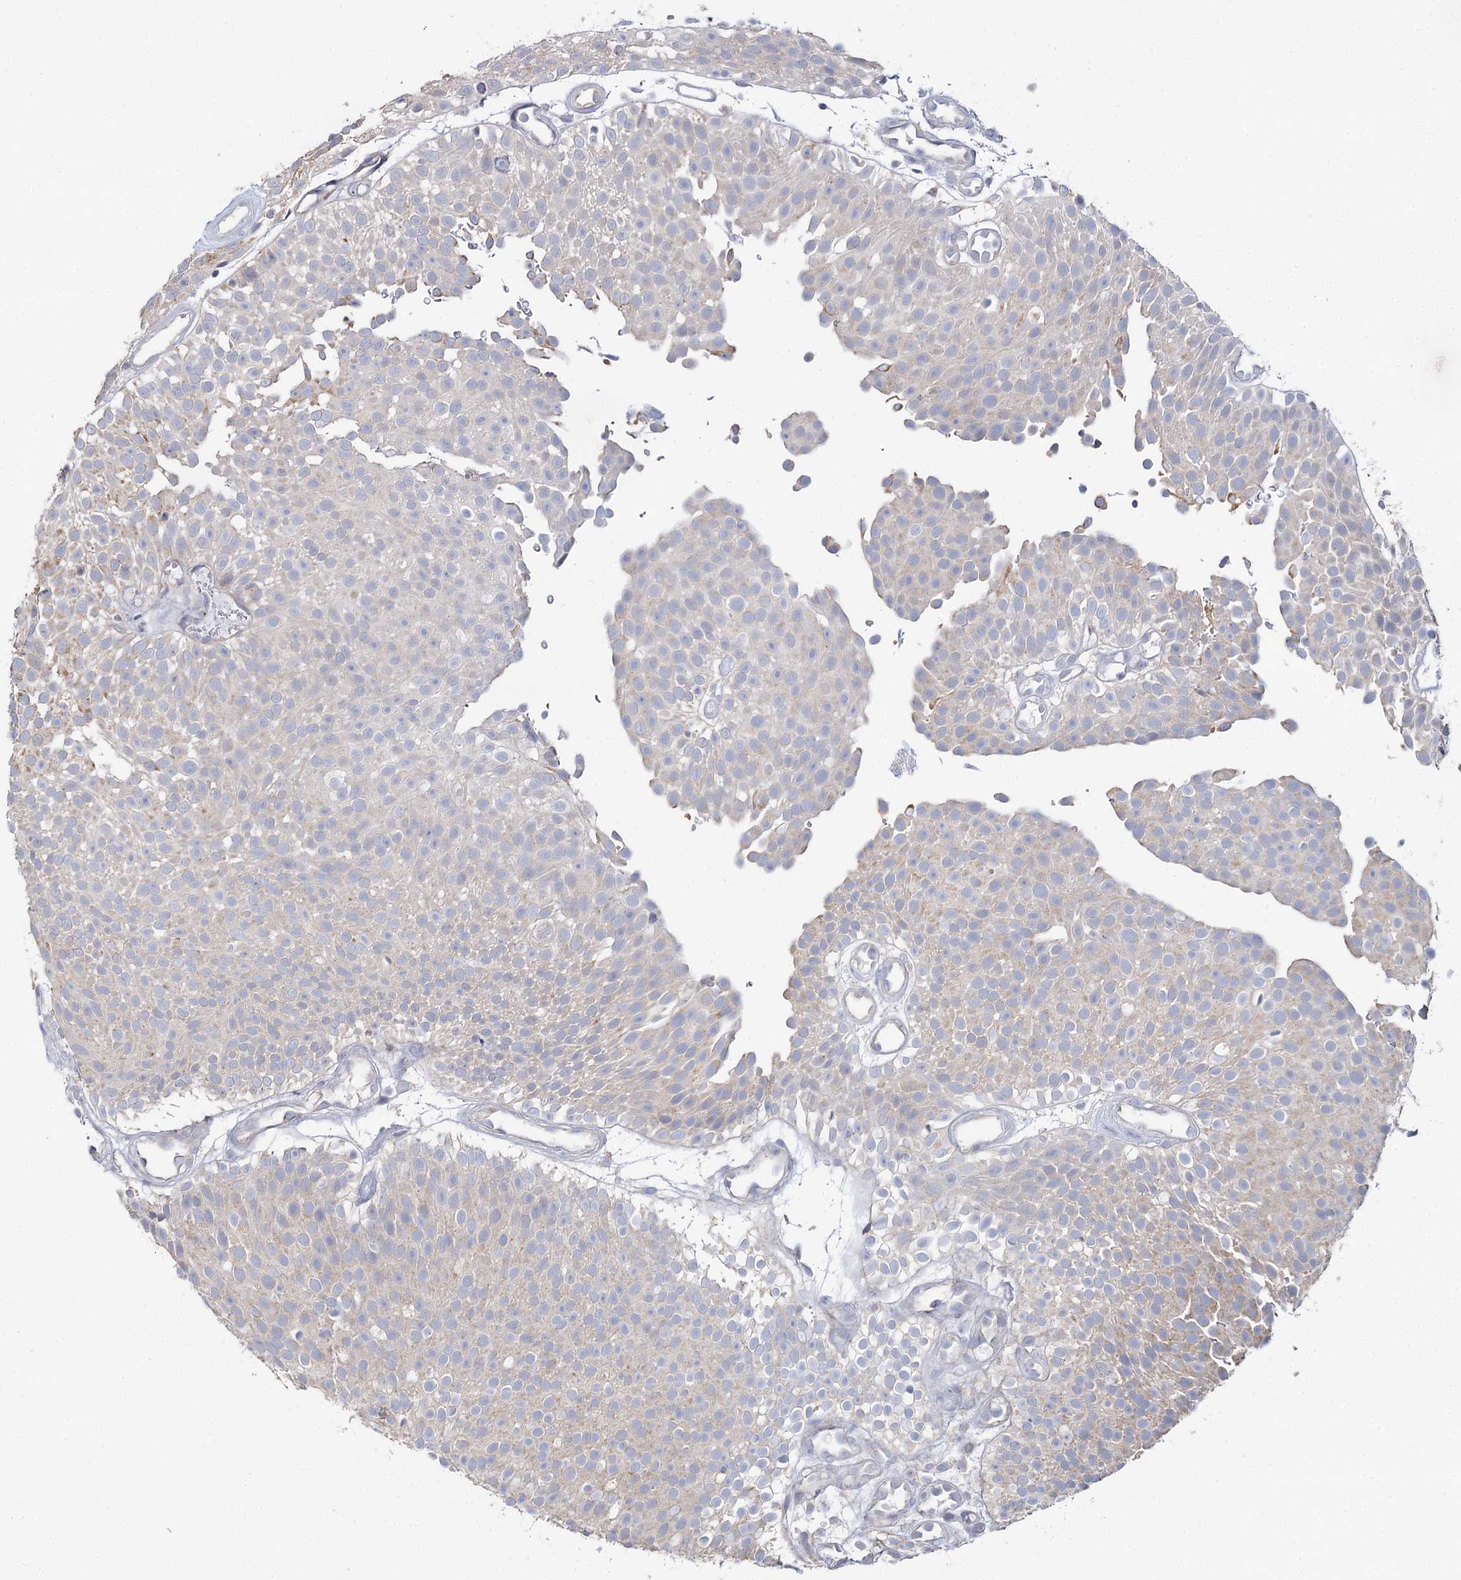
{"staining": {"intensity": "weak", "quantity": "<25%", "location": "cytoplasmic/membranous"}, "tissue": "urothelial cancer", "cell_type": "Tumor cells", "image_type": "cancer", "snomed": [{"axis": "morphology", "description": "Urothelial carcinoma, Low grade"}, {"axis": "topography", "description": "Urinary bladder"}], "caption": "Immunohistochemistry of low-grade urothelial carcinoma displays no expression in tumor cells.", "gene": "ACOX2", "patient": {"sex": "male", "age": 78}}